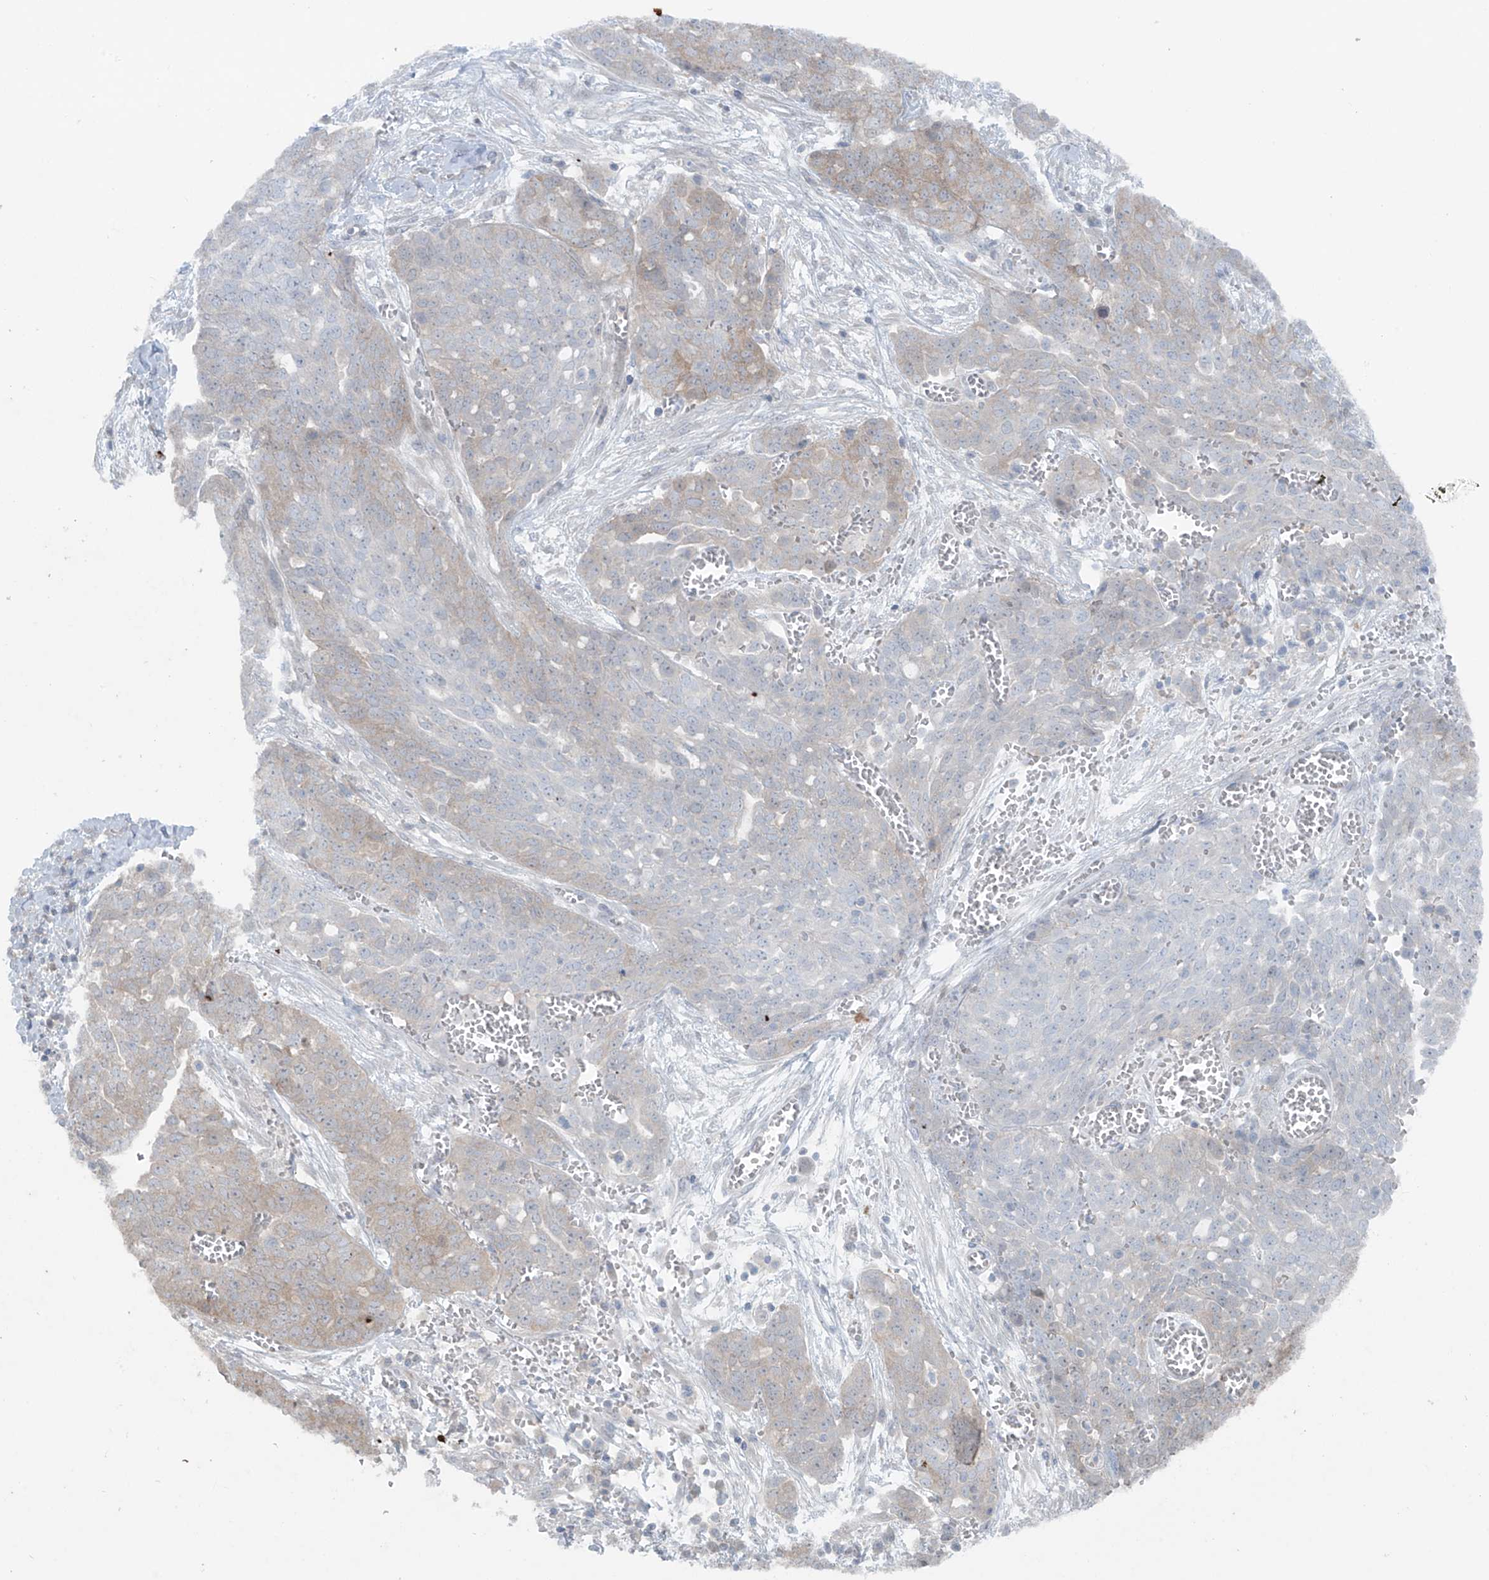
{"staining": {"intensity": "weak", "quantity": "<25%", "location": "cytoplasmic/membranous"}, "tissue": "ovarian cancer", "cell_type": "Tumor cells", "image_type": "cancer", "snomed": [{"axis": "morphology", "description": "Cystadenocarcinoma, serous, NOS"}, {"axis": "topography", "description": "Soft tissue"}, {"axis": "topography", "description": "Ovary"}], "caption": "A histopathology image of human ovarian cancer is negative for staining in tumor cells.", "gene": "PPAT", "patient": {"sex": "female", "age": 57}}